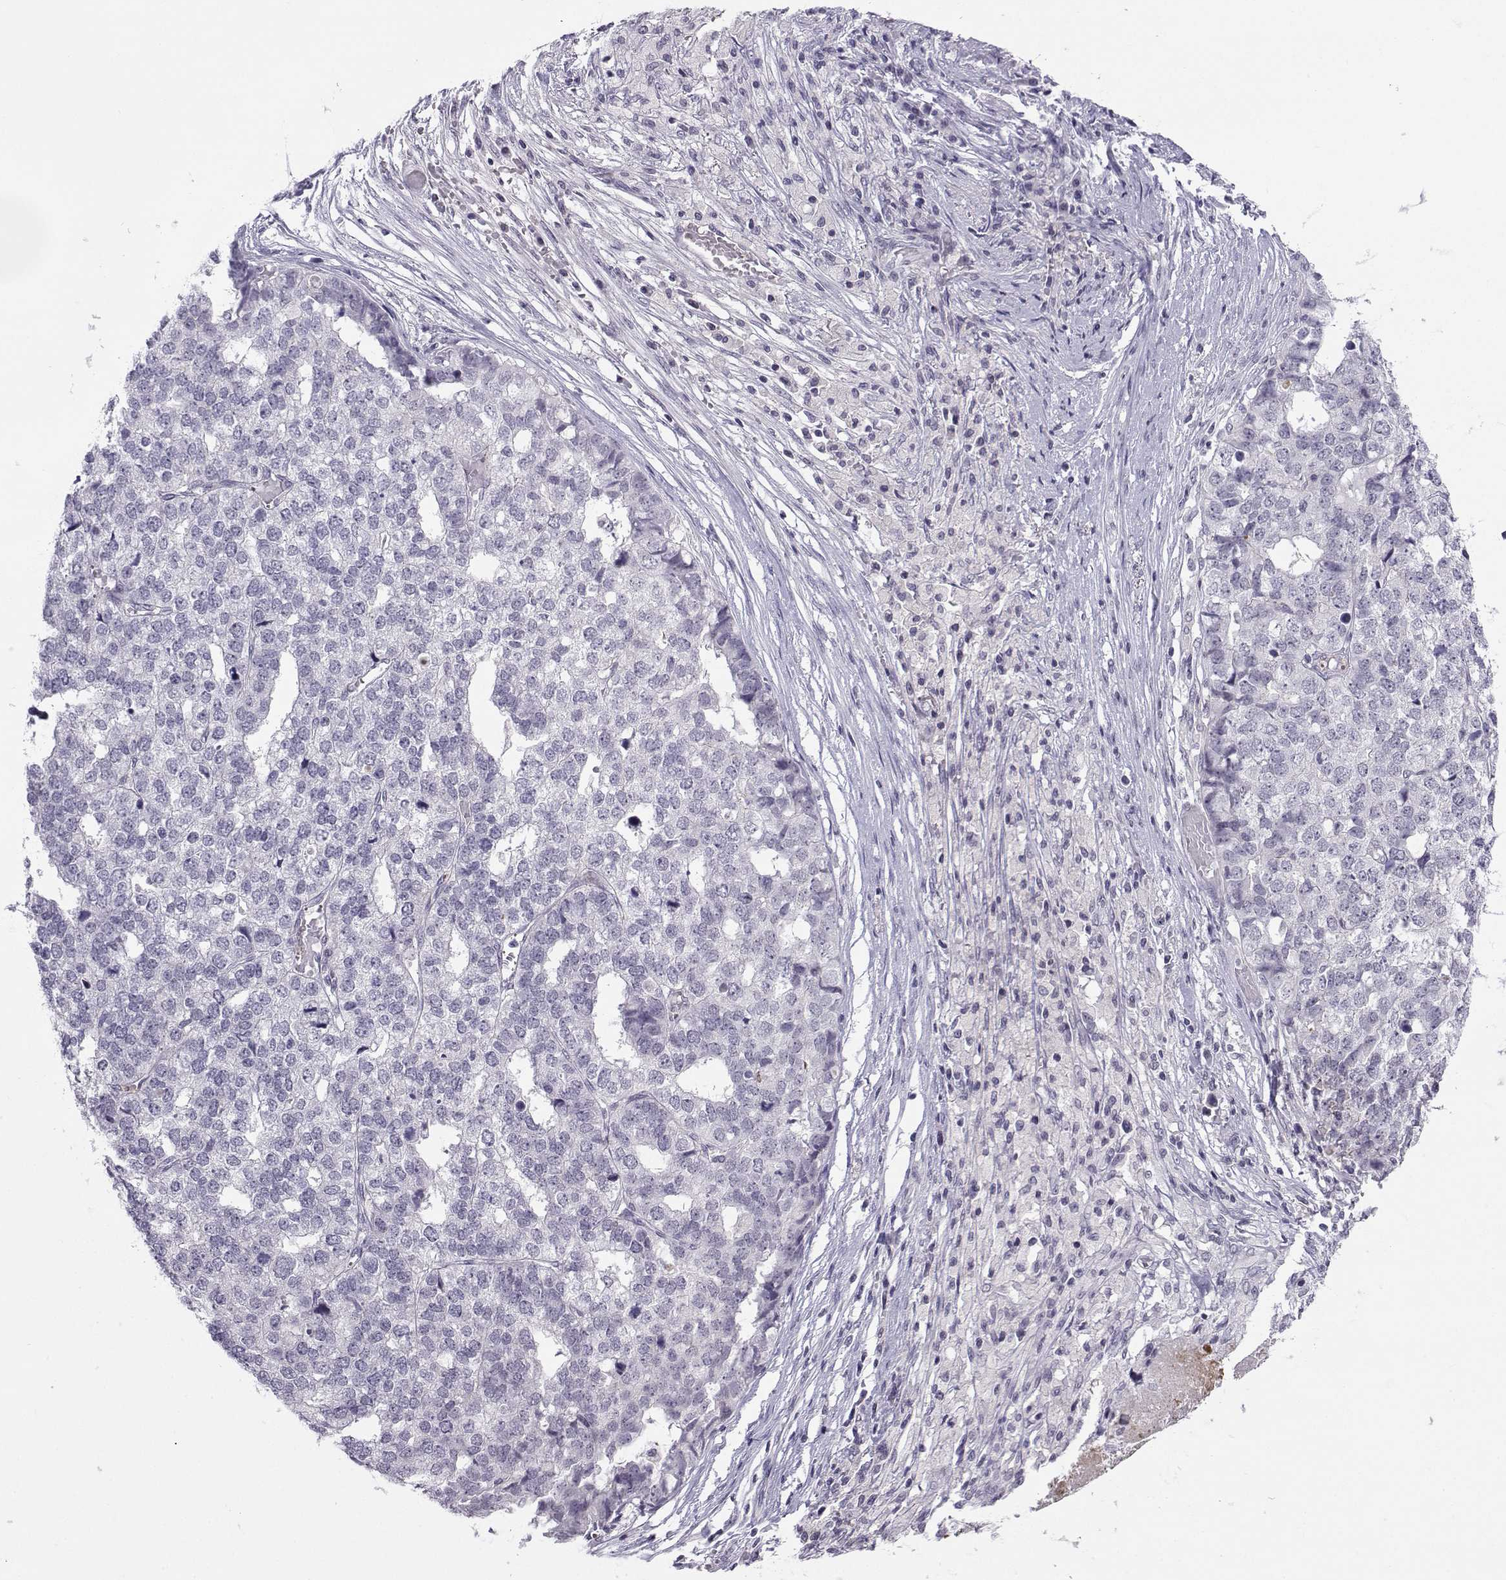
{"staining": {"intensity": "negative", "quantity": "none", "location": "none"}, "tissue": "stomach cancer", "cell_type": "Tumor cells", "image_type": "cancer", "snomed": [{"axis": "morphology", "description": "Adenocarcinoma, NOS"}, {"axis": "topography", "description": "Stomach"}], "caption": "High power microscopy micrograph of an IHC photomicrograph of stomach cancer, revealing no significant expression in tumor cells. (DAB (3,3'-diaminobenzidine) immunohistochemistry visualized using brightfield microscopy, high magnification).", "gene": "LHX1", "patient": {"sex": "male", "age": 69}}